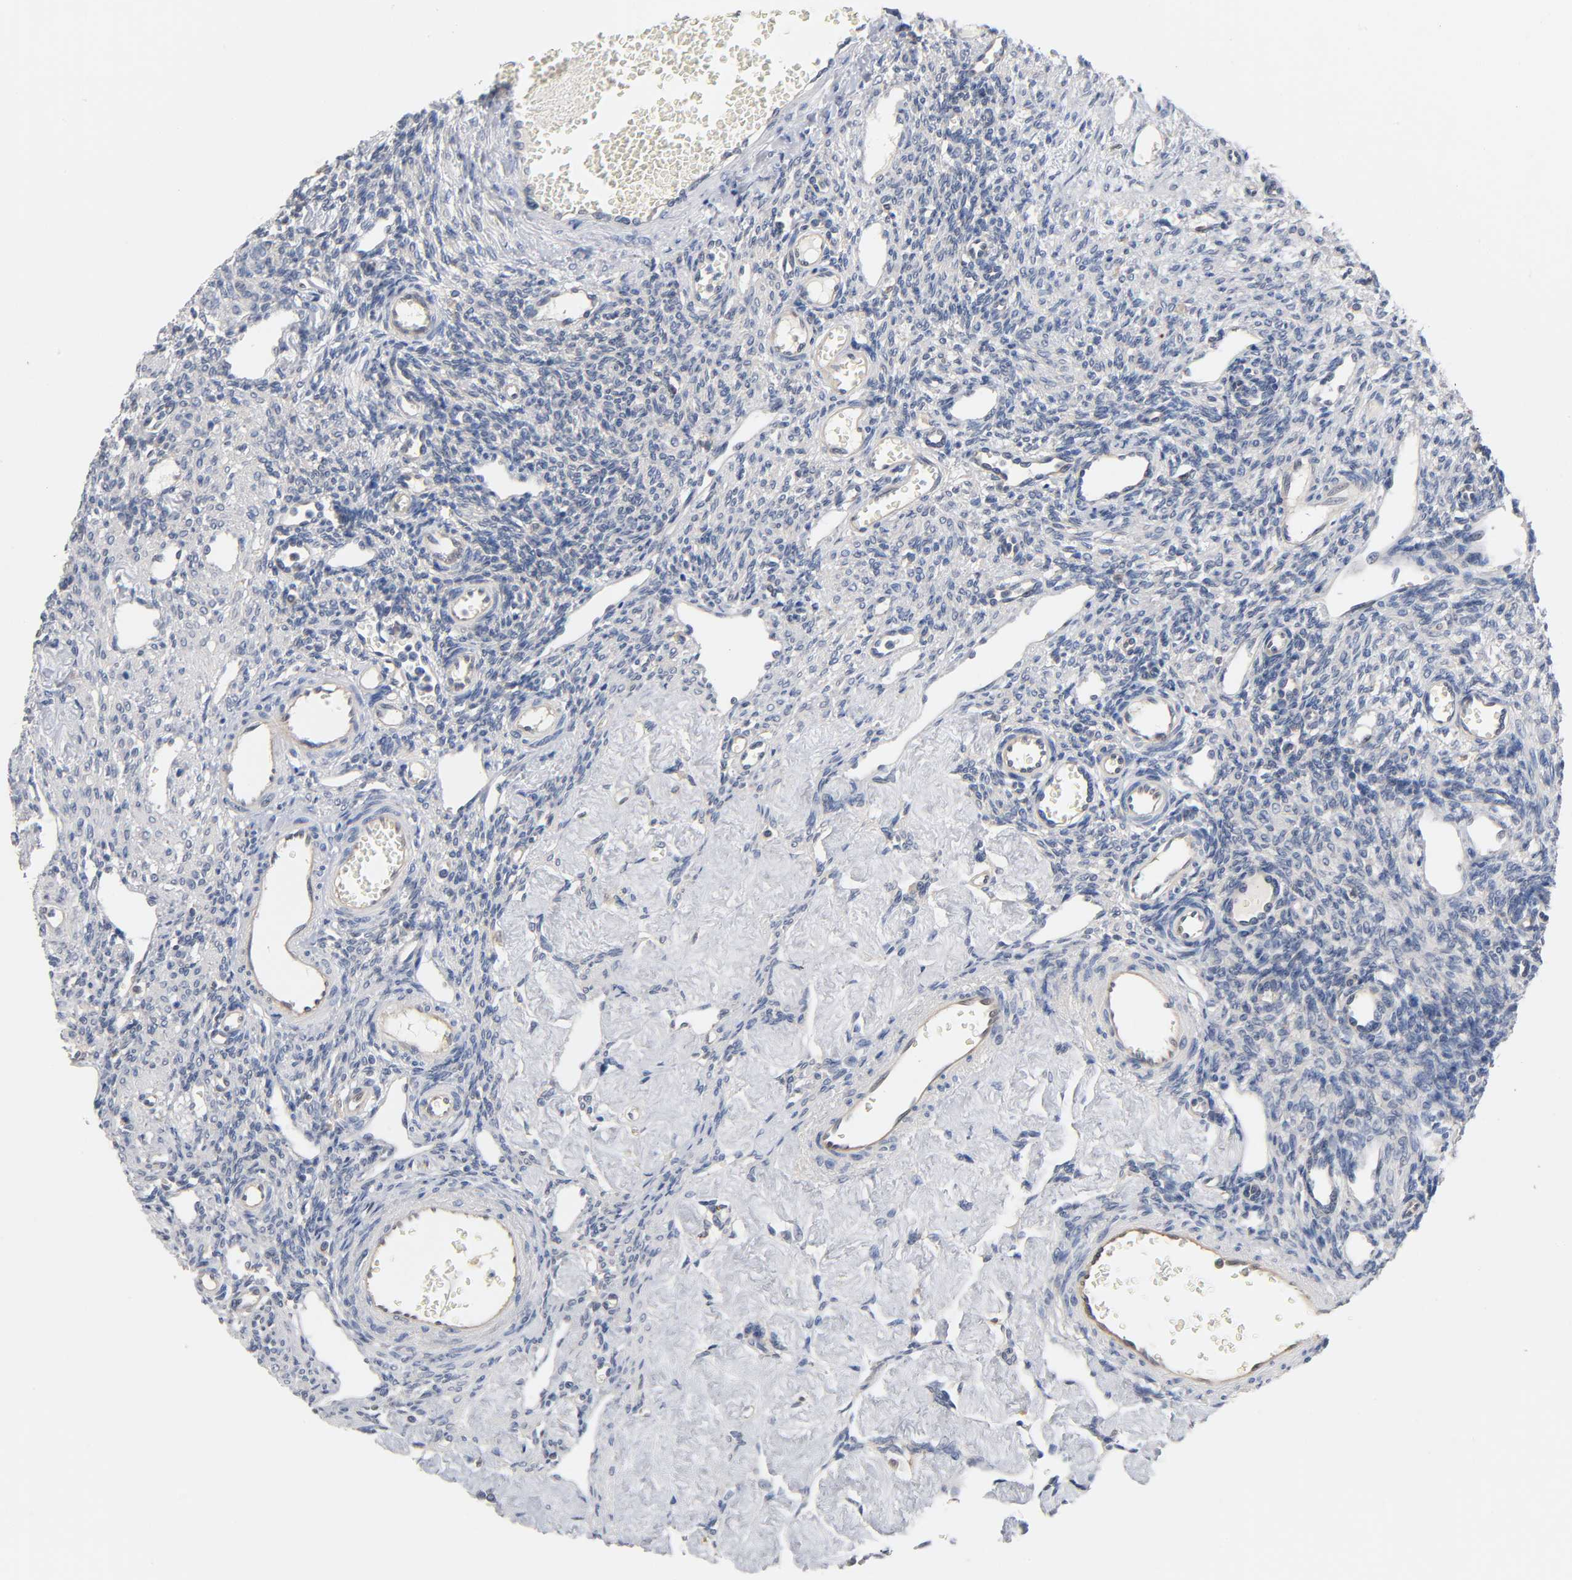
{"staining": {"intensity": "weak", "quantity": "25%-75%", "location": "cytoplasmic/membranous"}, "tissue": "ovary", "cell_type": "Ovarian stroma cells", "image_type": "normal", "snomed": [{"axis": "morphology", "description": "Normal tissue, NOS"}, {"axis": "topography", "description": "Ovary"}], "caption": "Protein staining of unremarkable ovary reveals weak cytoplasmic/membranous positivity in approximately 25%-75% of ovarian stroma cells.", "gene": "FYN", "patient": {"sex": "female", "age": 33}}